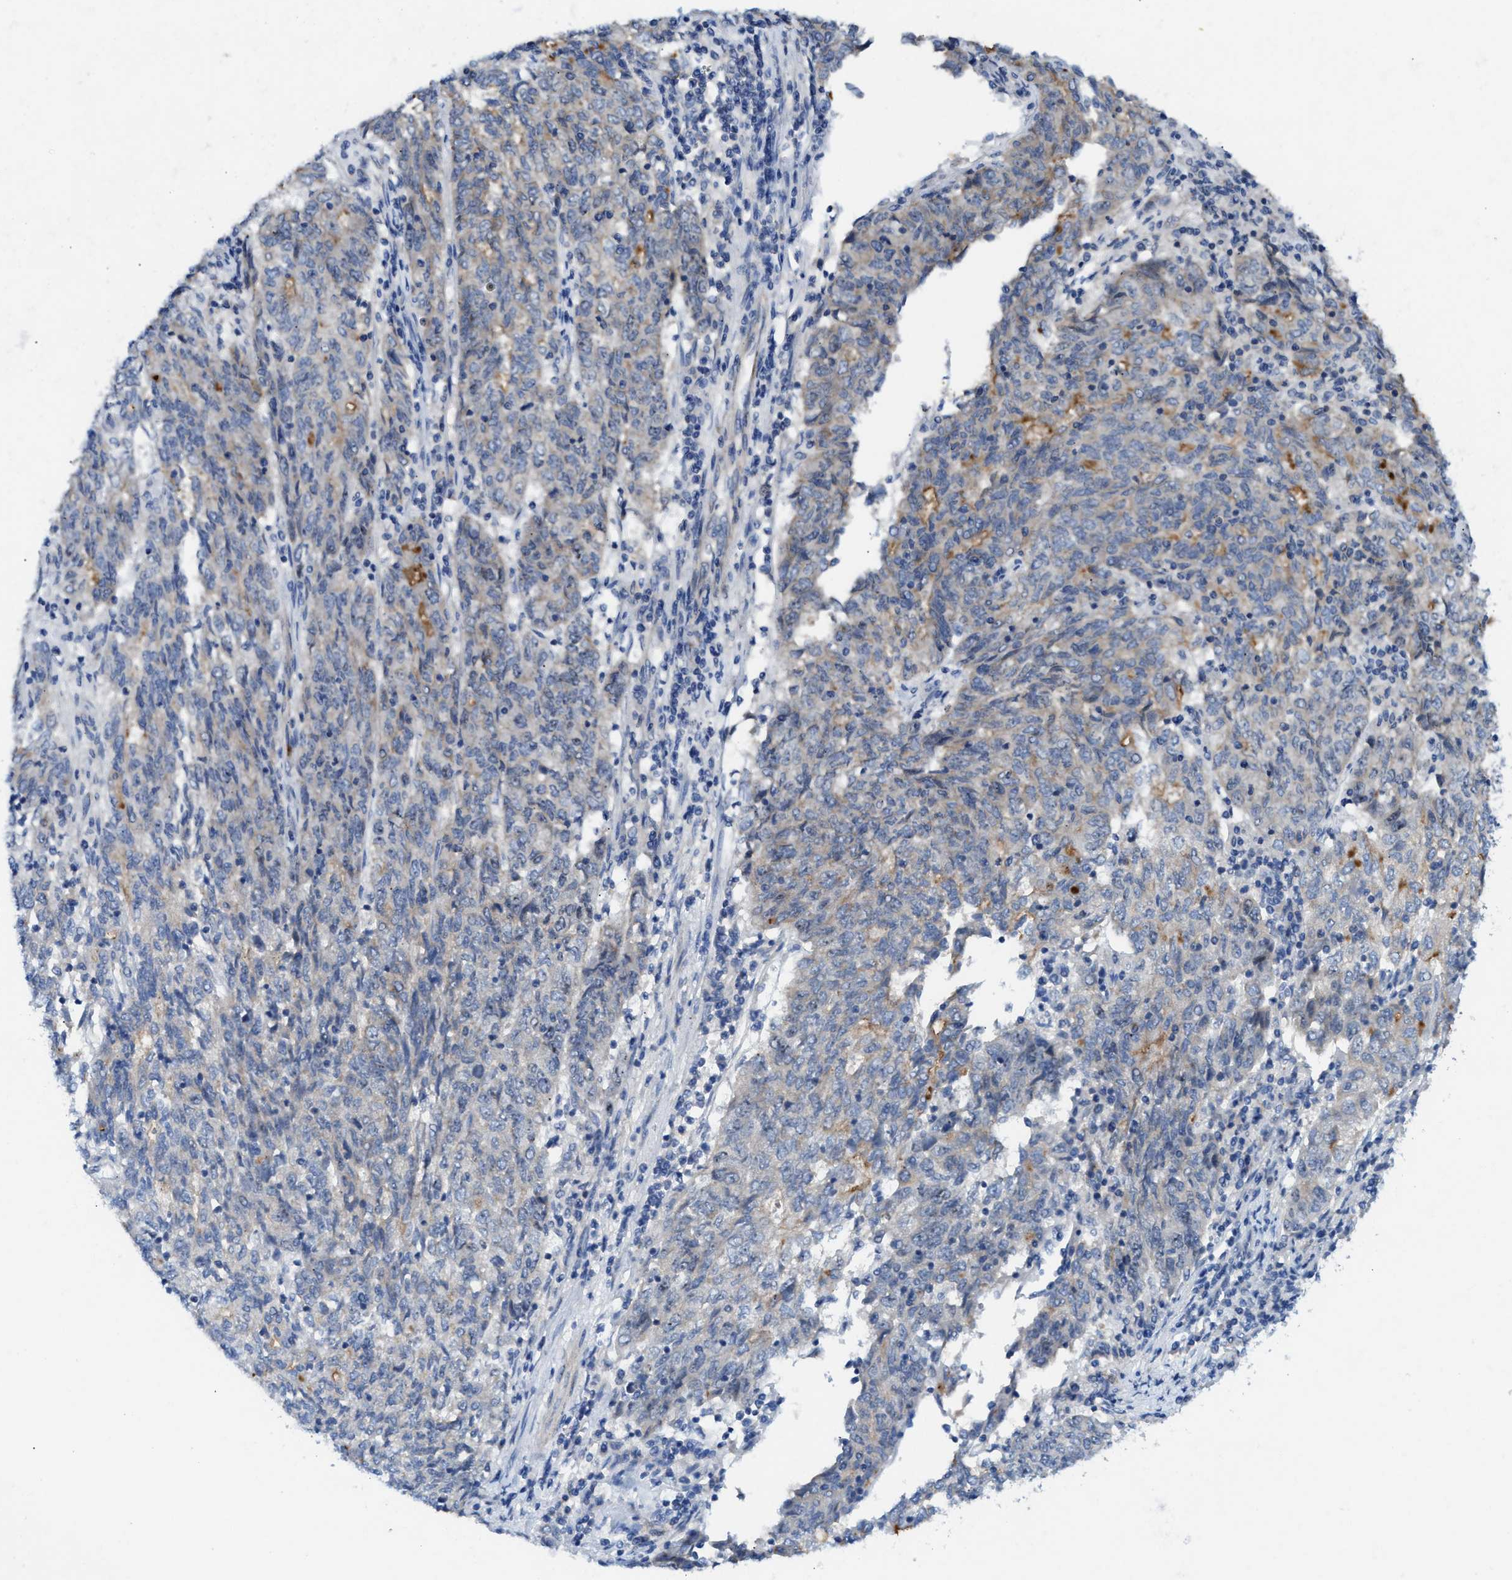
{"staining": {"intensity": "weak", "quantity": "<25%", "location": "cytoplasmic/membranous"}, "tissue": "endometrial cancer", "cell_type": "Tumor cells", "image_type": "cancer", "snomed": [{"axis": "morphology", "description": "Adenocarcinoma, NOS"}, {"axis": "topography", "description": "Endometrium"}], "caption": "A high-resolution histopathology image shows immunohistochemistry (IHC) staining of endometrial cancer, which demonstrates no significant positivity in tumor cells. (Brightfield microscopy of DAB (3,3'-diaminobenzidine) immunohistochemistry at high magnification).", "gene": "CMTM1", "patient": {"sex": "female", "age": 80}}